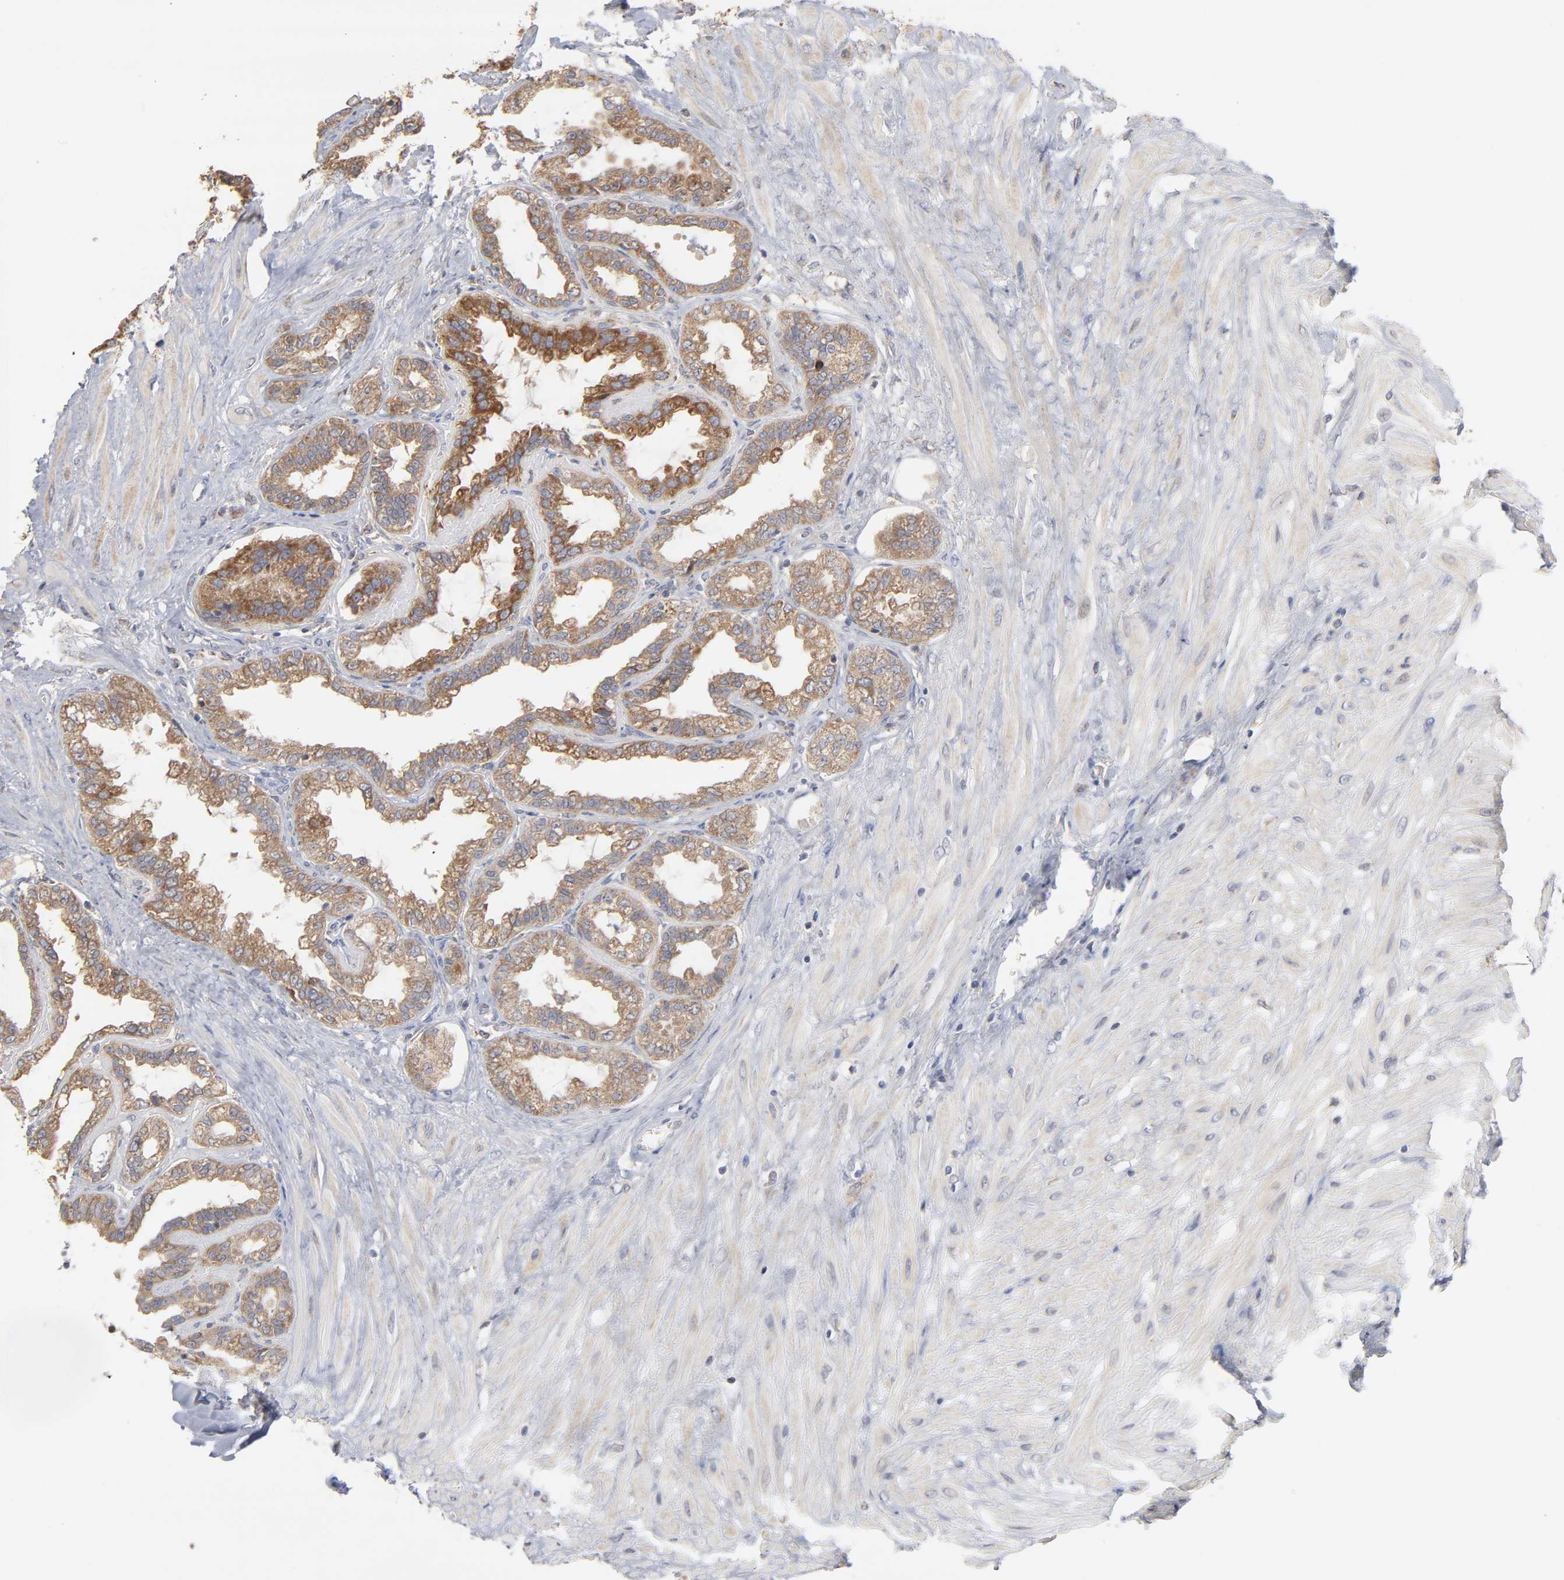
{"staining": {"intensity": "moderate", "quantity": ">75%", "location": "cytoplasmic/membranous"}, "tissue": "seminal vesicle", "cell_type": "Glandular cells", "image_type": "normal", "snomed": [{"axis": "morphology", "description": "Normal tissue, NOS"}, {"axis": "morphology", "description": "Inflammation, NOS"}, {"axis": "topography", "description": "Urinary bladder"}, {"axis": "topography", "description": "Prostate"}, {"axis": "topography", "description": "Seminal veicle"}], "caption": "This histopathology image shows IHC staining of unremarkable seminal vesicle, with medium moderate cytoplasmic/membranous staining in about >75% of glandular cells.", "gene": "PPFIBP2", "patient": {"sex": "male", "age": 82}}